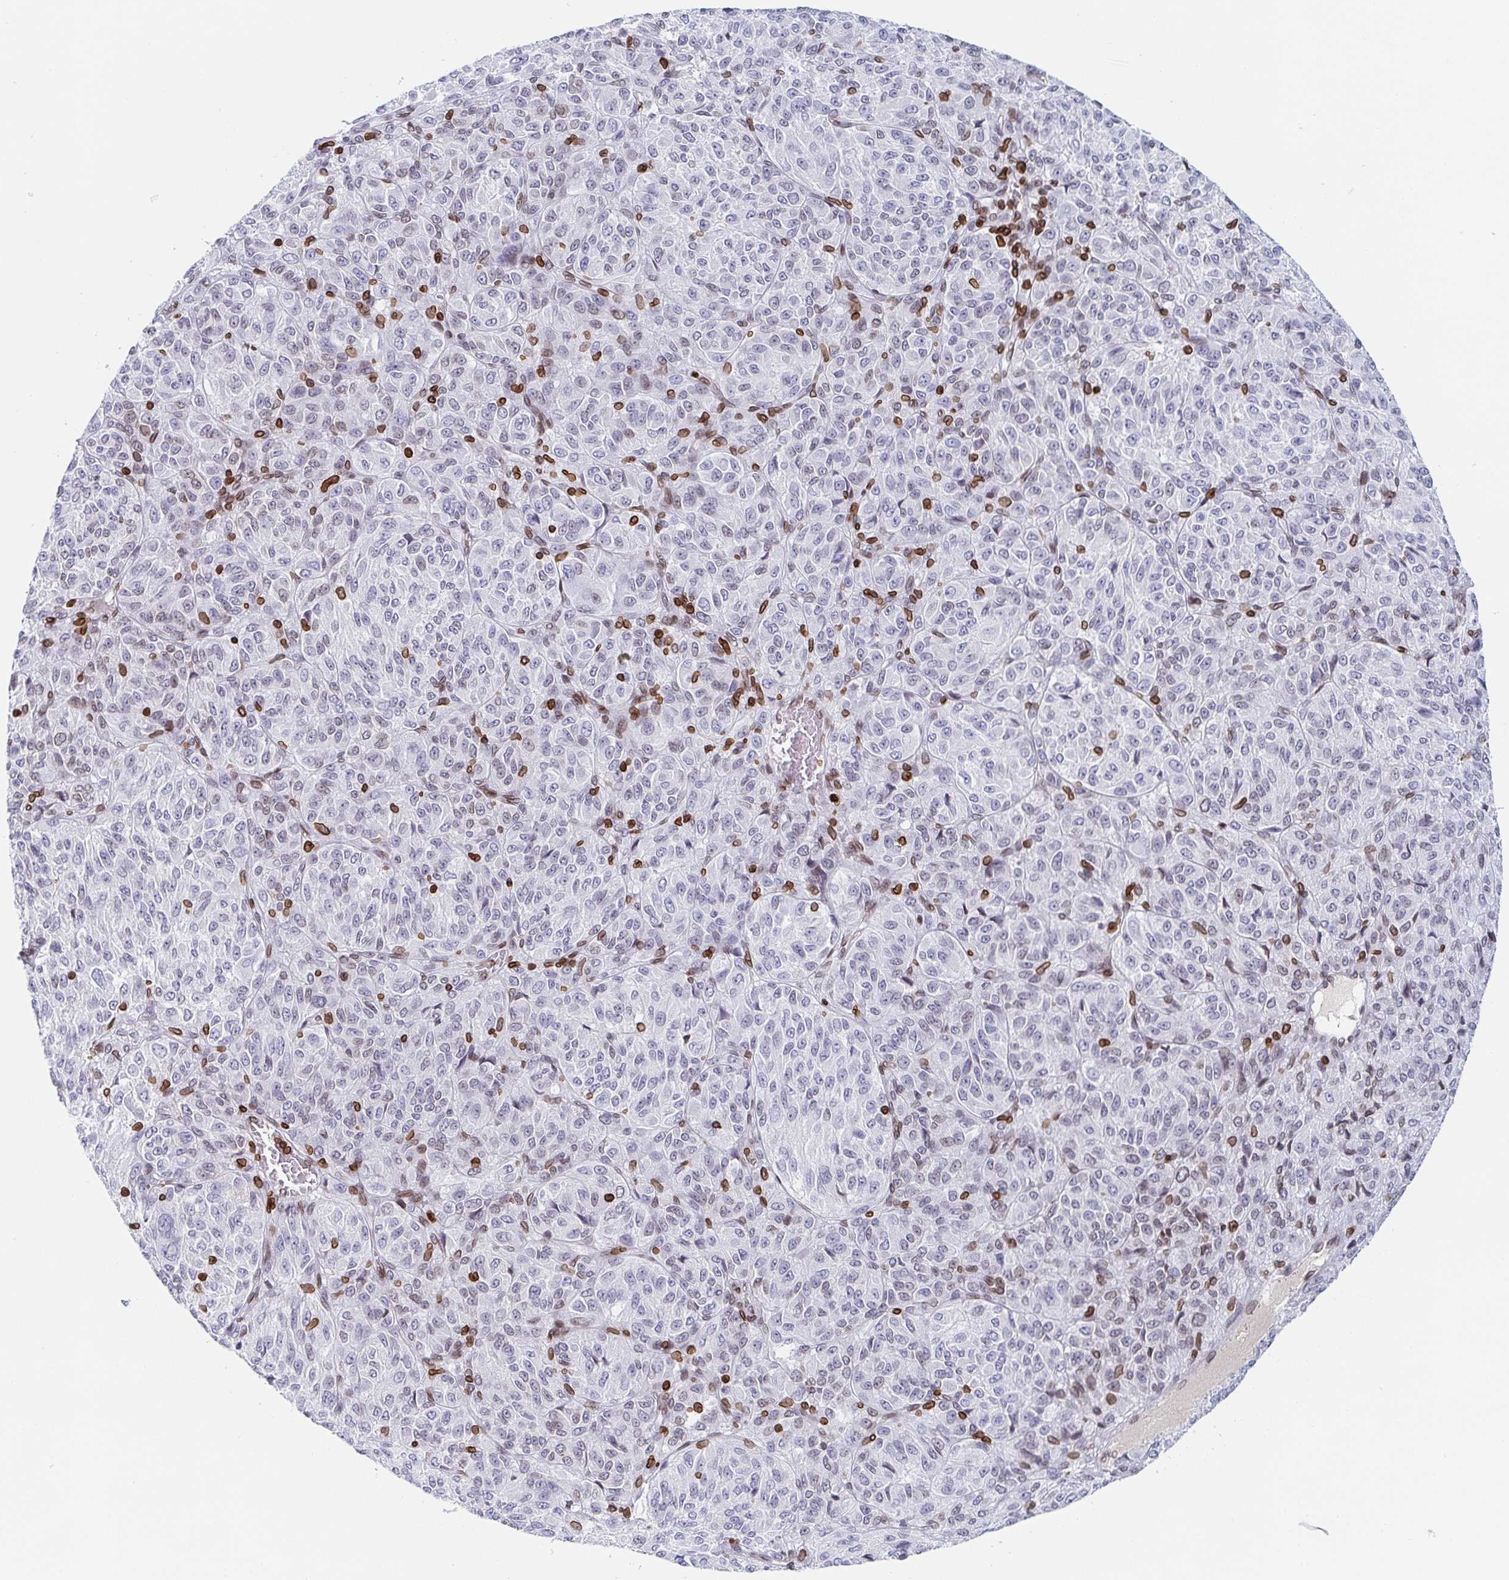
{"staining": {"intensity": "moderate", "quantity": "<25%", "location": "cytoplasmic/membranous,nuclear"}, "tissue": "melanoma", "cell_type": "Tumor cells", "image_type": "cancer", "snomed": [{"axis": "morphology", "description": "Malignant melanoma, Metastatic site"}, {"axis": "topography", "description": "Brain"}], "caption": "Melanoma stained with a protein marker demonstrates moderate staining in tumor cells.", "gene": "BTBD7", "patient": {"sex": "female", "age": 56}}